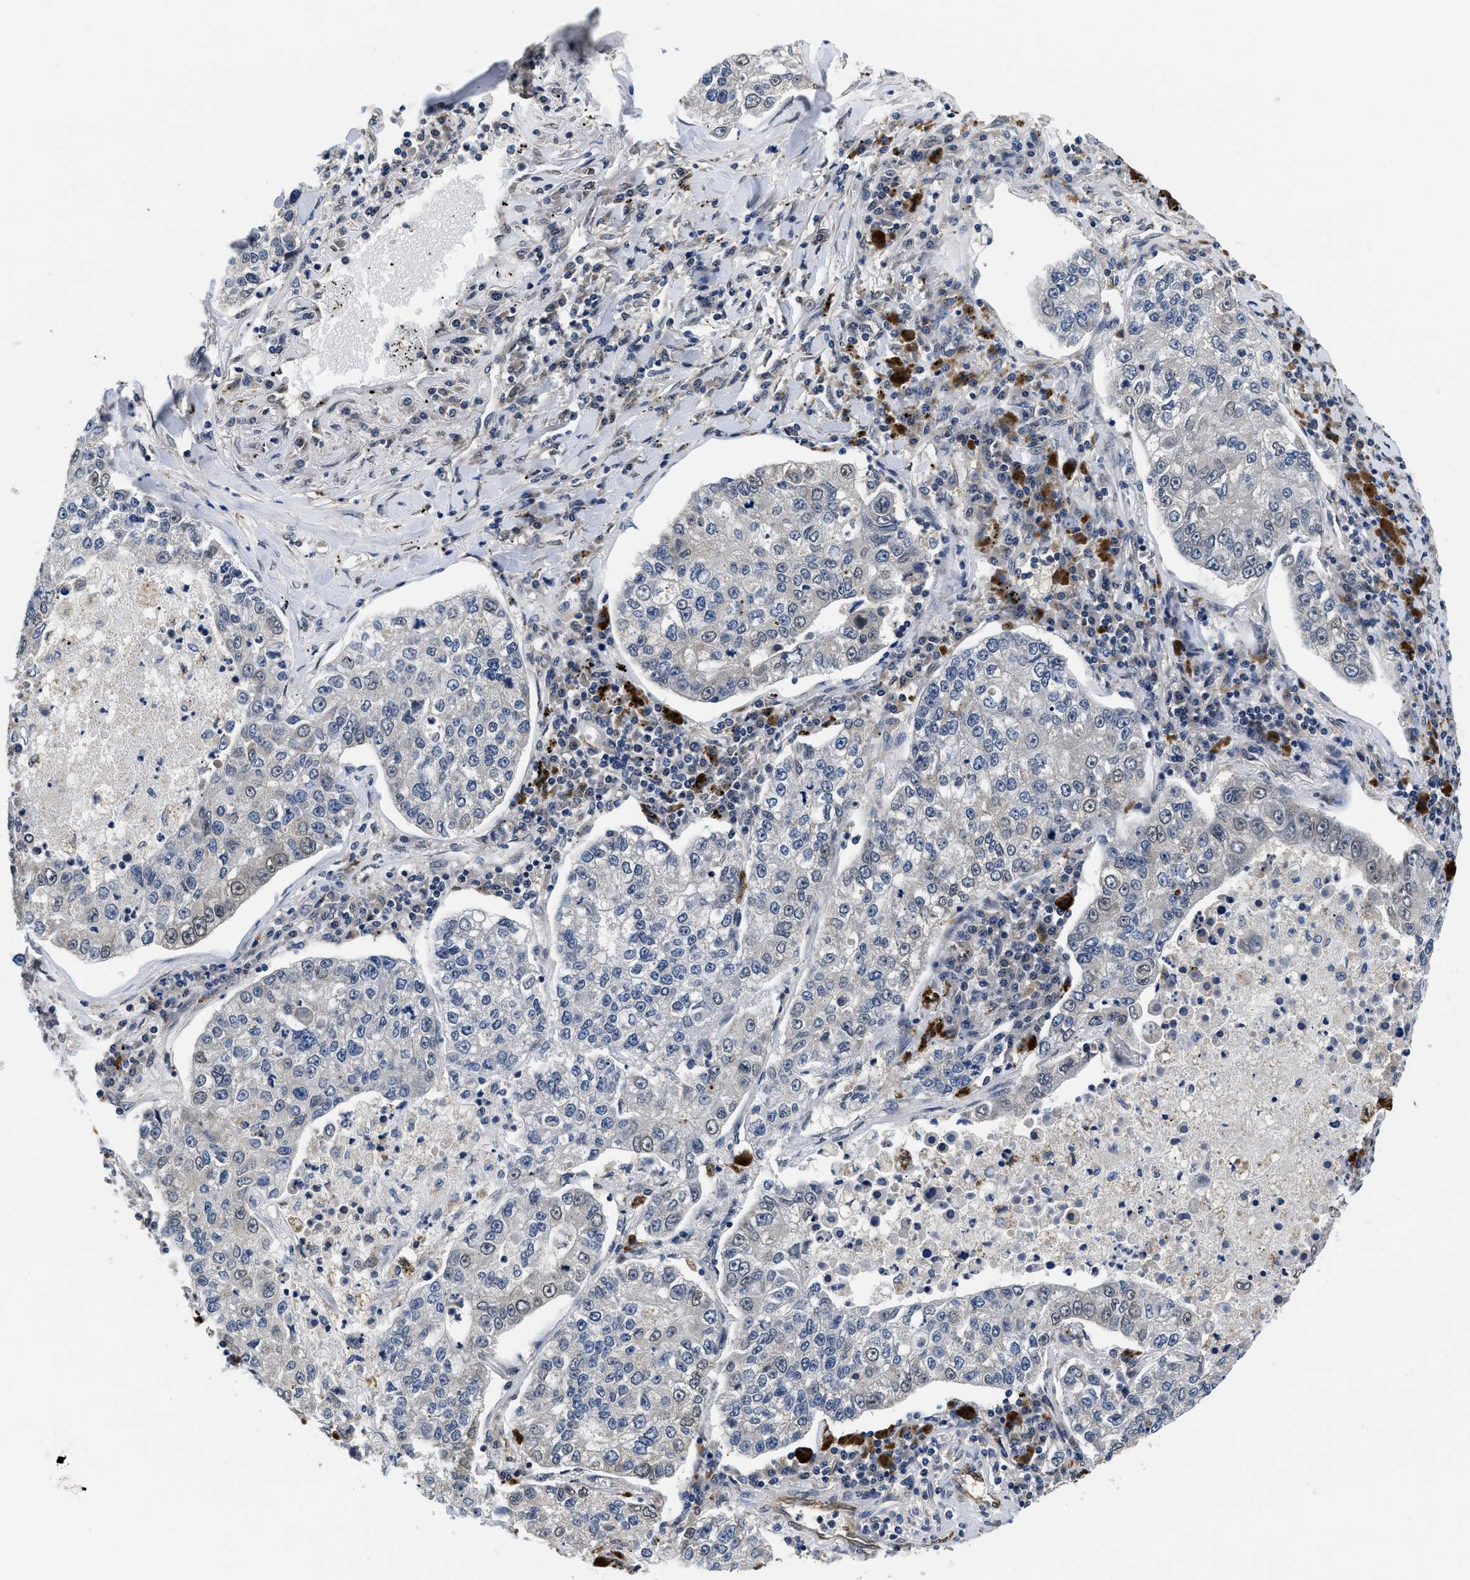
{"staining": {"intensity": "negative", "quantity": "none", "location": "none"}, "tissue": "lung cancer", "cell_type": "Tumor cells", "image_type": "cancer", "snomed": [{"axis": "morphology", "description": "Adenocarcinoma, NOS"}, {"axis": "topography", "description": "Lung"}], "caption": "Histopathology image shows no protein staining in tumor cells of lung cancer tissue.", "gene": "SNX10", "patient": {"sex": "male", "age": 49}}